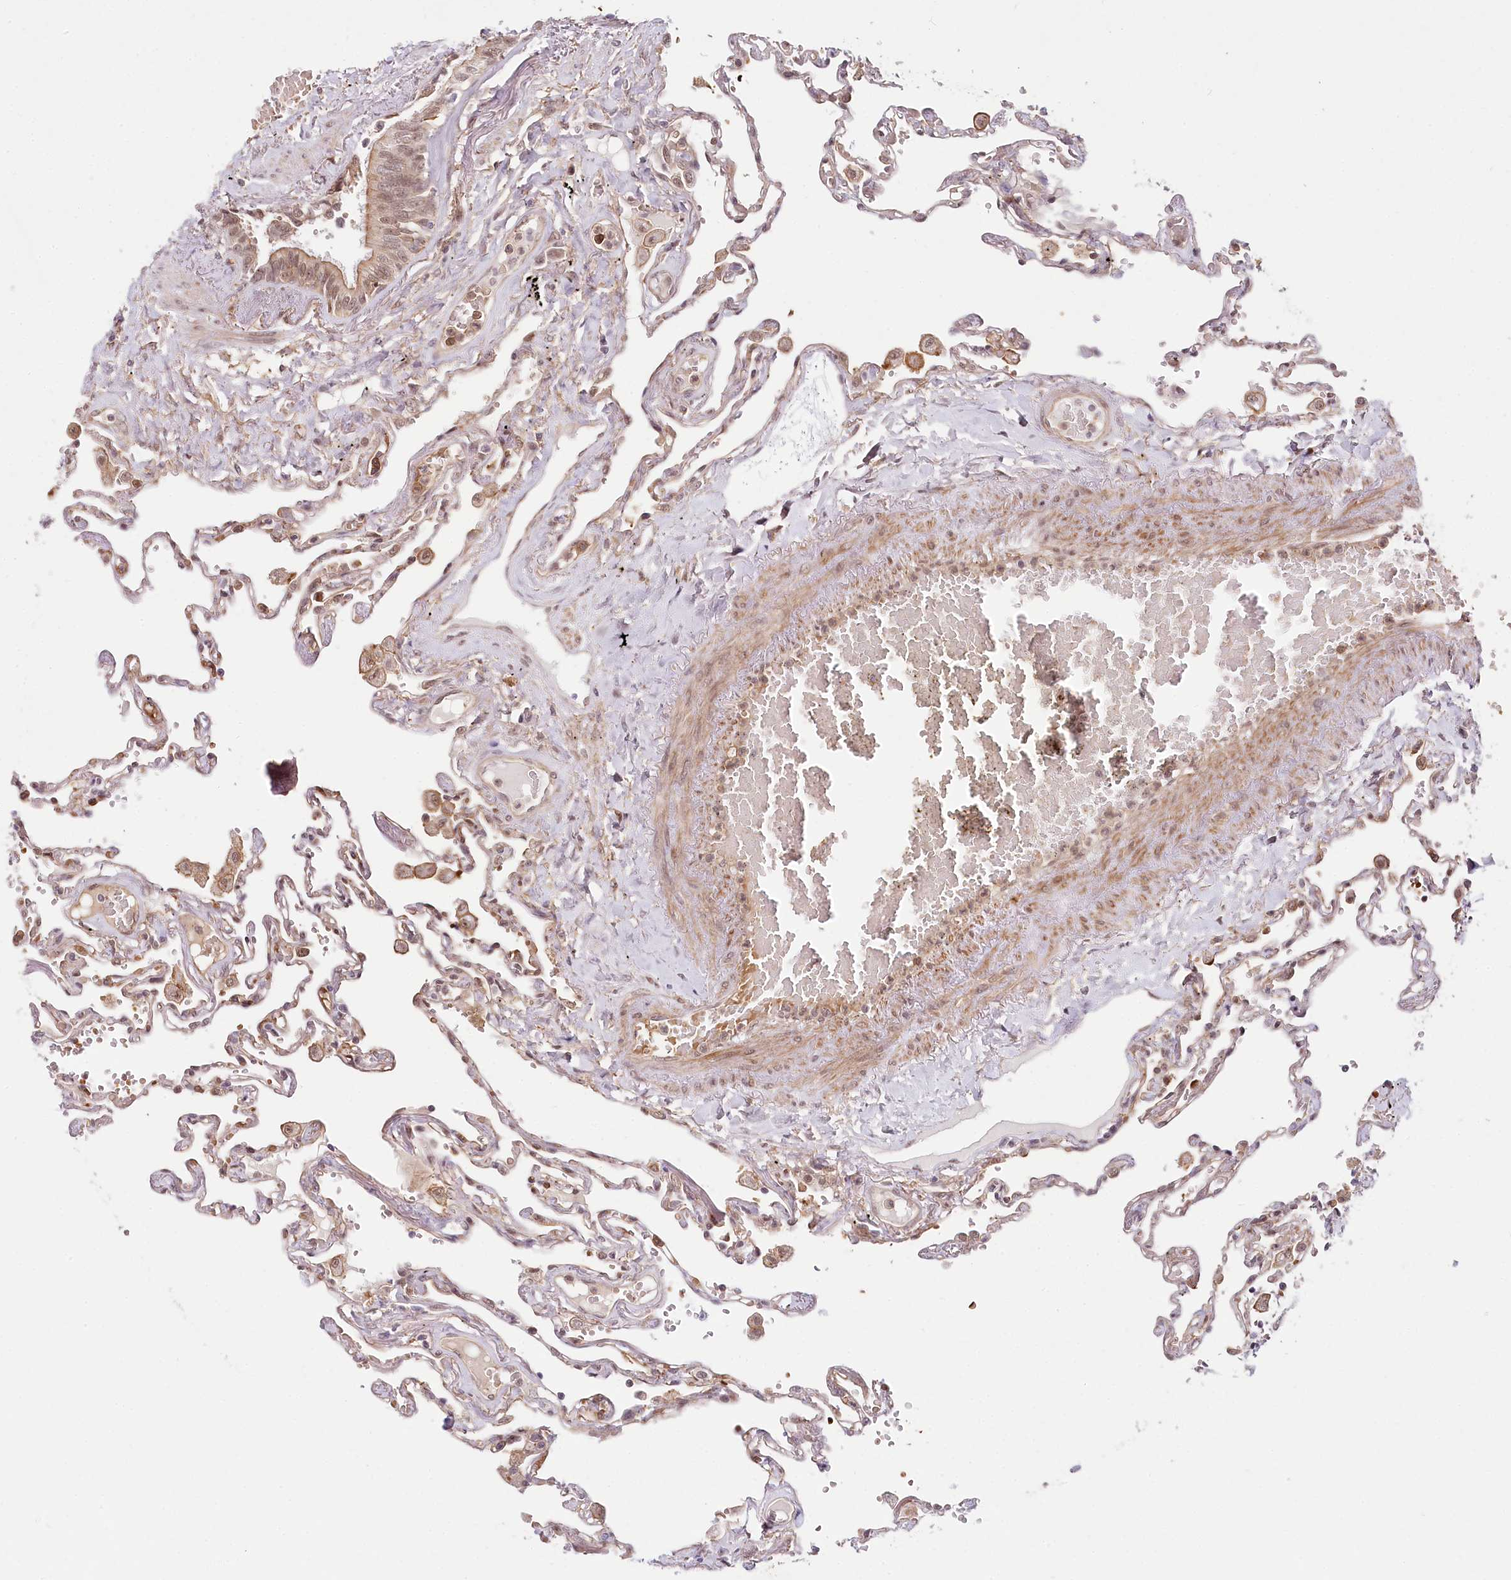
{"staining": {"intensity": "negative", "quantity": "none", "location": "none"}, "tissue": "lung", "cell_type": "Alveolar cells", "image_type": "normal", "snomed": [{"axis": "morphology", "description": "Normal tissue, NOS"}, {"axis": "topography", "description": "Lung"}], "caption": "DAB (3,3'-diaminobenzidine) immunohistochemical staining of unremarkable human lung reveals no significant staining in alveolar cells. The staining was performed using DAB to visualize the protein expression in brown, while the nuclei were stained in blue with hematoxylin (Magnification: 20x).", "gene": "TUBGCP2", "patient": {"sex": "female", "age": 67}}